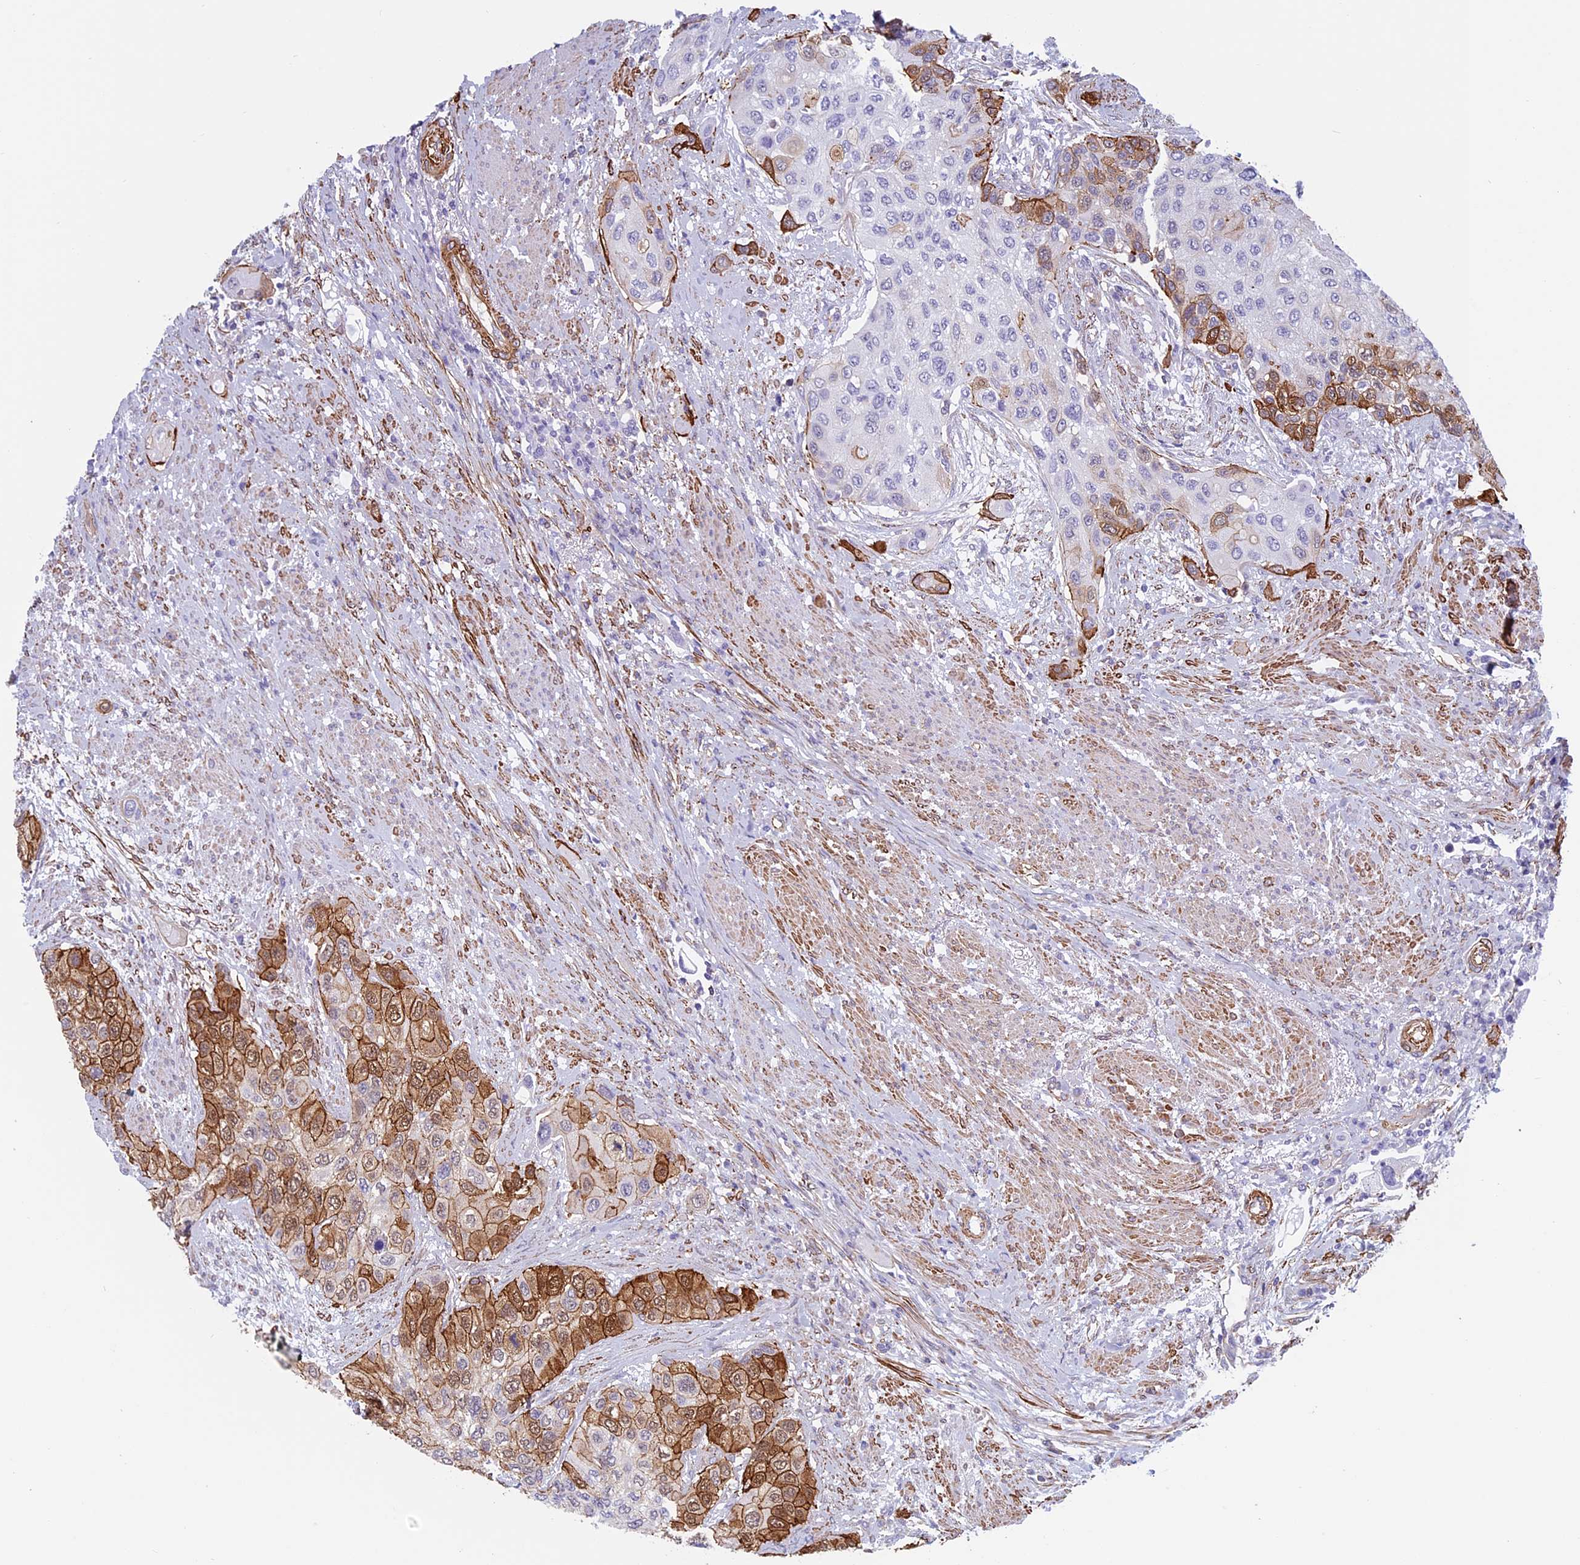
{"staining": {"intensity": "moderate", "quantity": "25%-75%", "location": "cytoplasmic/membranous,nuclear"}, "tissue": "urothelial cancer", "cell_type": "Tumor cells", "image_type": "cancer", "snomed": [{"axis": "morphology", "description": "Urothelial carcinoma, High grade"}, {"axis": "topography", "description": "Urinary bladder"}], "caption": "High-magnification brightfield microscopy of high-grade urothelial carcinoma stained with DAB (brown) and counterstained with hematoxylin (blue). tumor cells exhibit moderate cytoplasmic/membranous and nuclear expression is present in approximately25%-75% of cells. The protein is shown in brown color, while the nuclei are stained blue.", "gene": "ANGPTL2", "patient": {"sex": "female", "age": 56}}